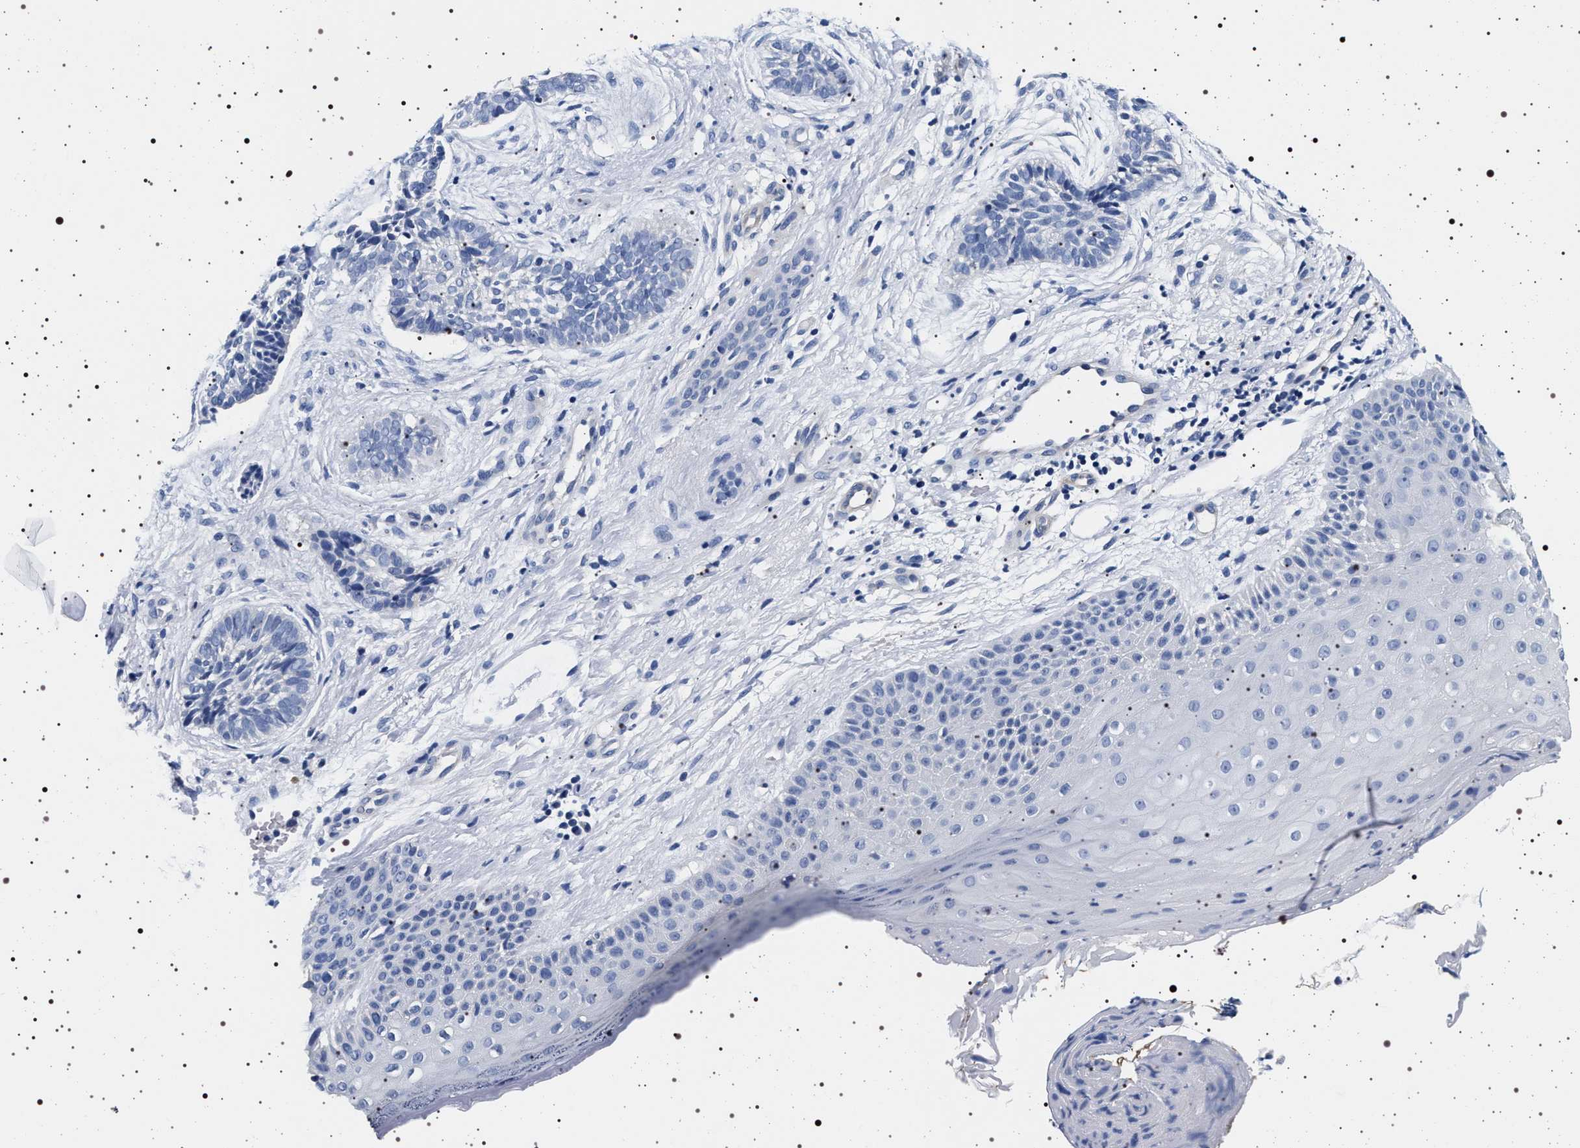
{"staining": {"intensity": "negative", "quantity": "none", "location": "none"}, "tissue": "skin cancer", "cell_type": "Tumor cells", "image_type": "cancer", "snomed": [{"axis": "morphology", "description": "Normal tissue, NOS"}, {"axis": "morphology", "description": "Basal cell carcinoma"}, {"axis": "topography", "description": "Skin"}], "caption": "Immunohistochemistry (IHC) micrograph of skin cancer (basal cell carcinoma) stained for a protein (brown), which reveals no staining in tumor cells.", "gene": "HSD17B1", "patient": {"sex": "male", "age": 63}}